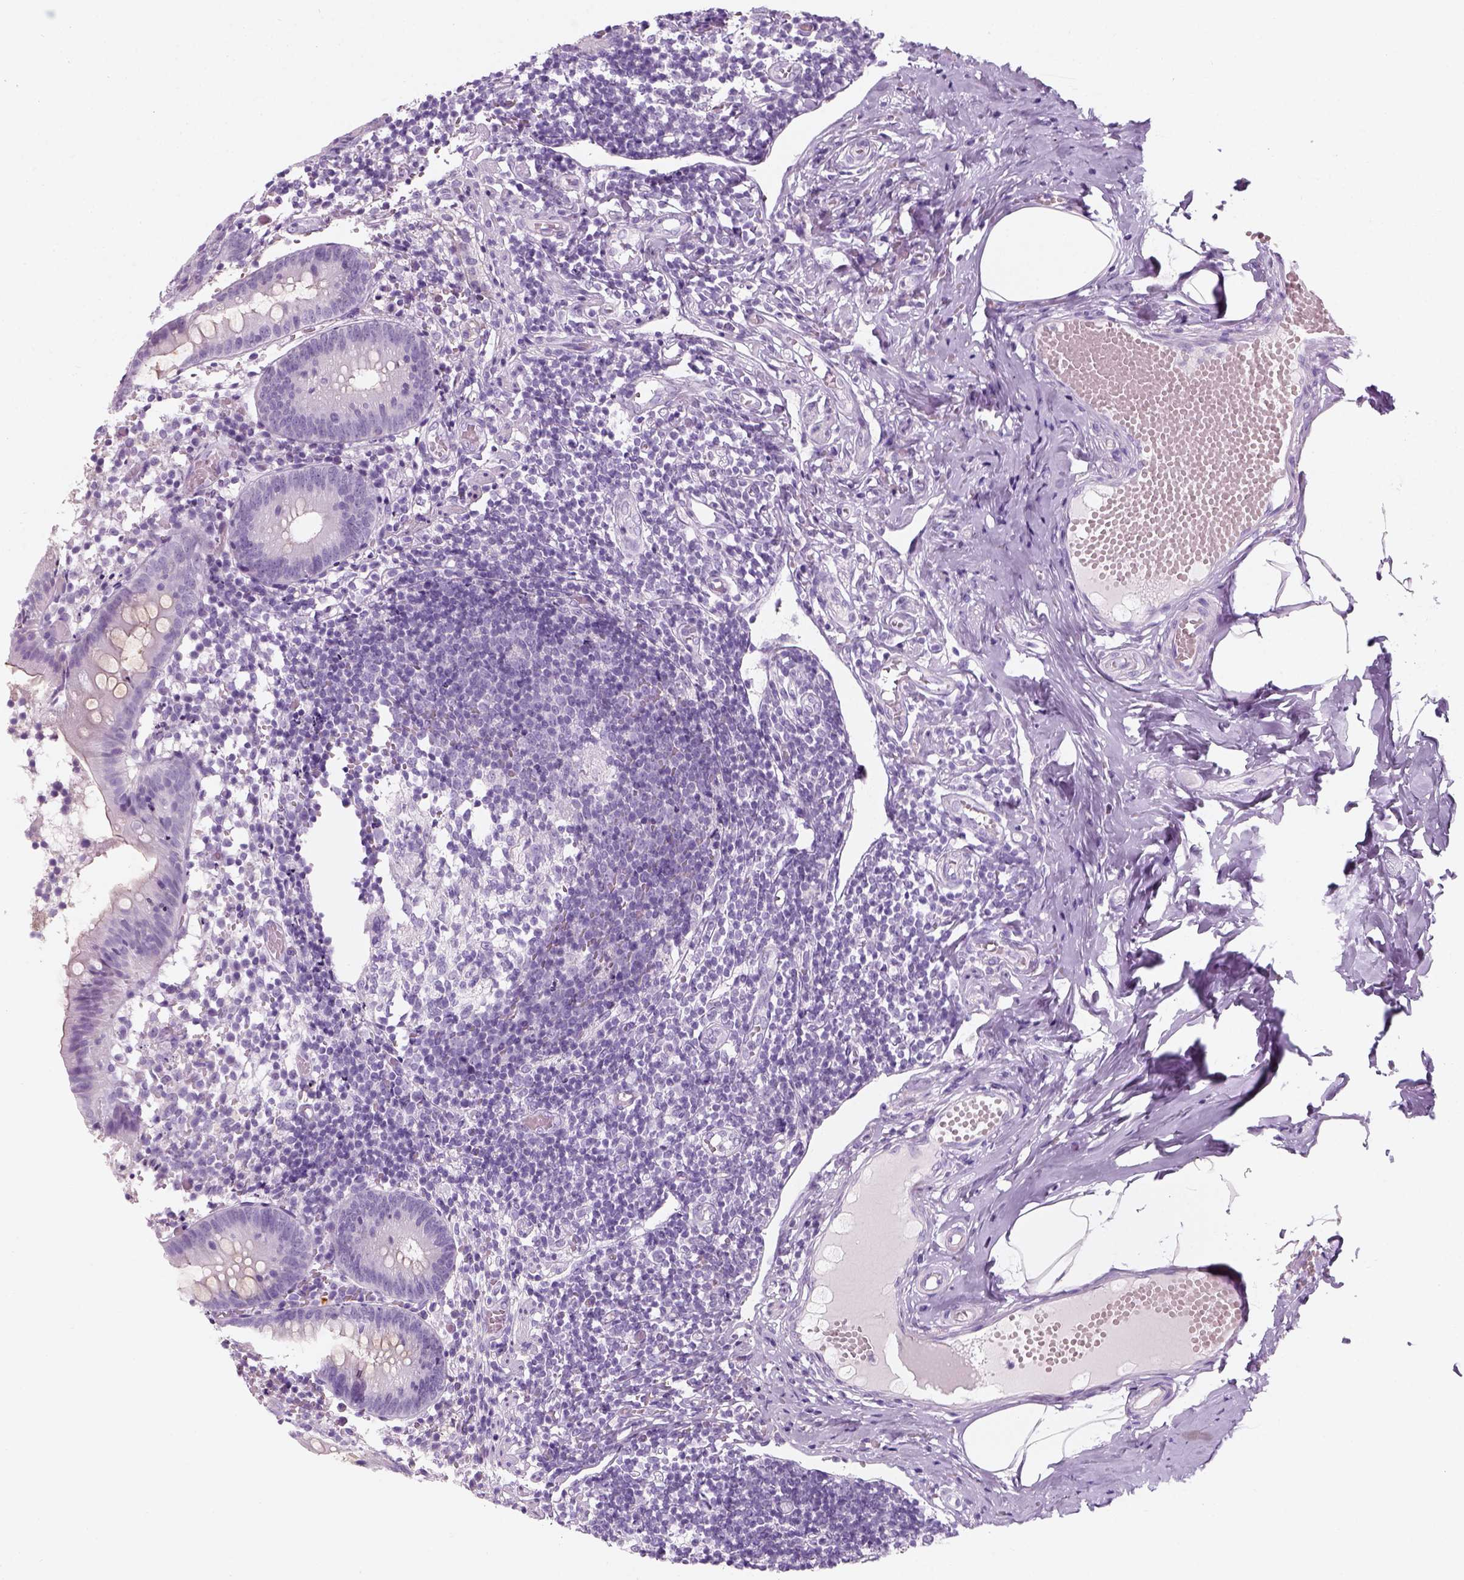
{"staining": {"intensity": "negative", "quantity": "none", "location": "none"}, "tissue": "appendix", "cell_type": "Glandular cells", "image_type": "normal", "snomed": [{"axis": "morphology", "description": "Normal tissue, NOS"}, {"axis": "topography", "description": "Appendix"}], "caption": "Normal appendix was stained to show a protein in brown. There is no significant staining in glandular cells. (DAB immunohistochemistry (IHC) visualized using brightfield microscopy, high magnification).", "gene": "KRTAP11", "patient": {"sex": "female", "age": 32}}